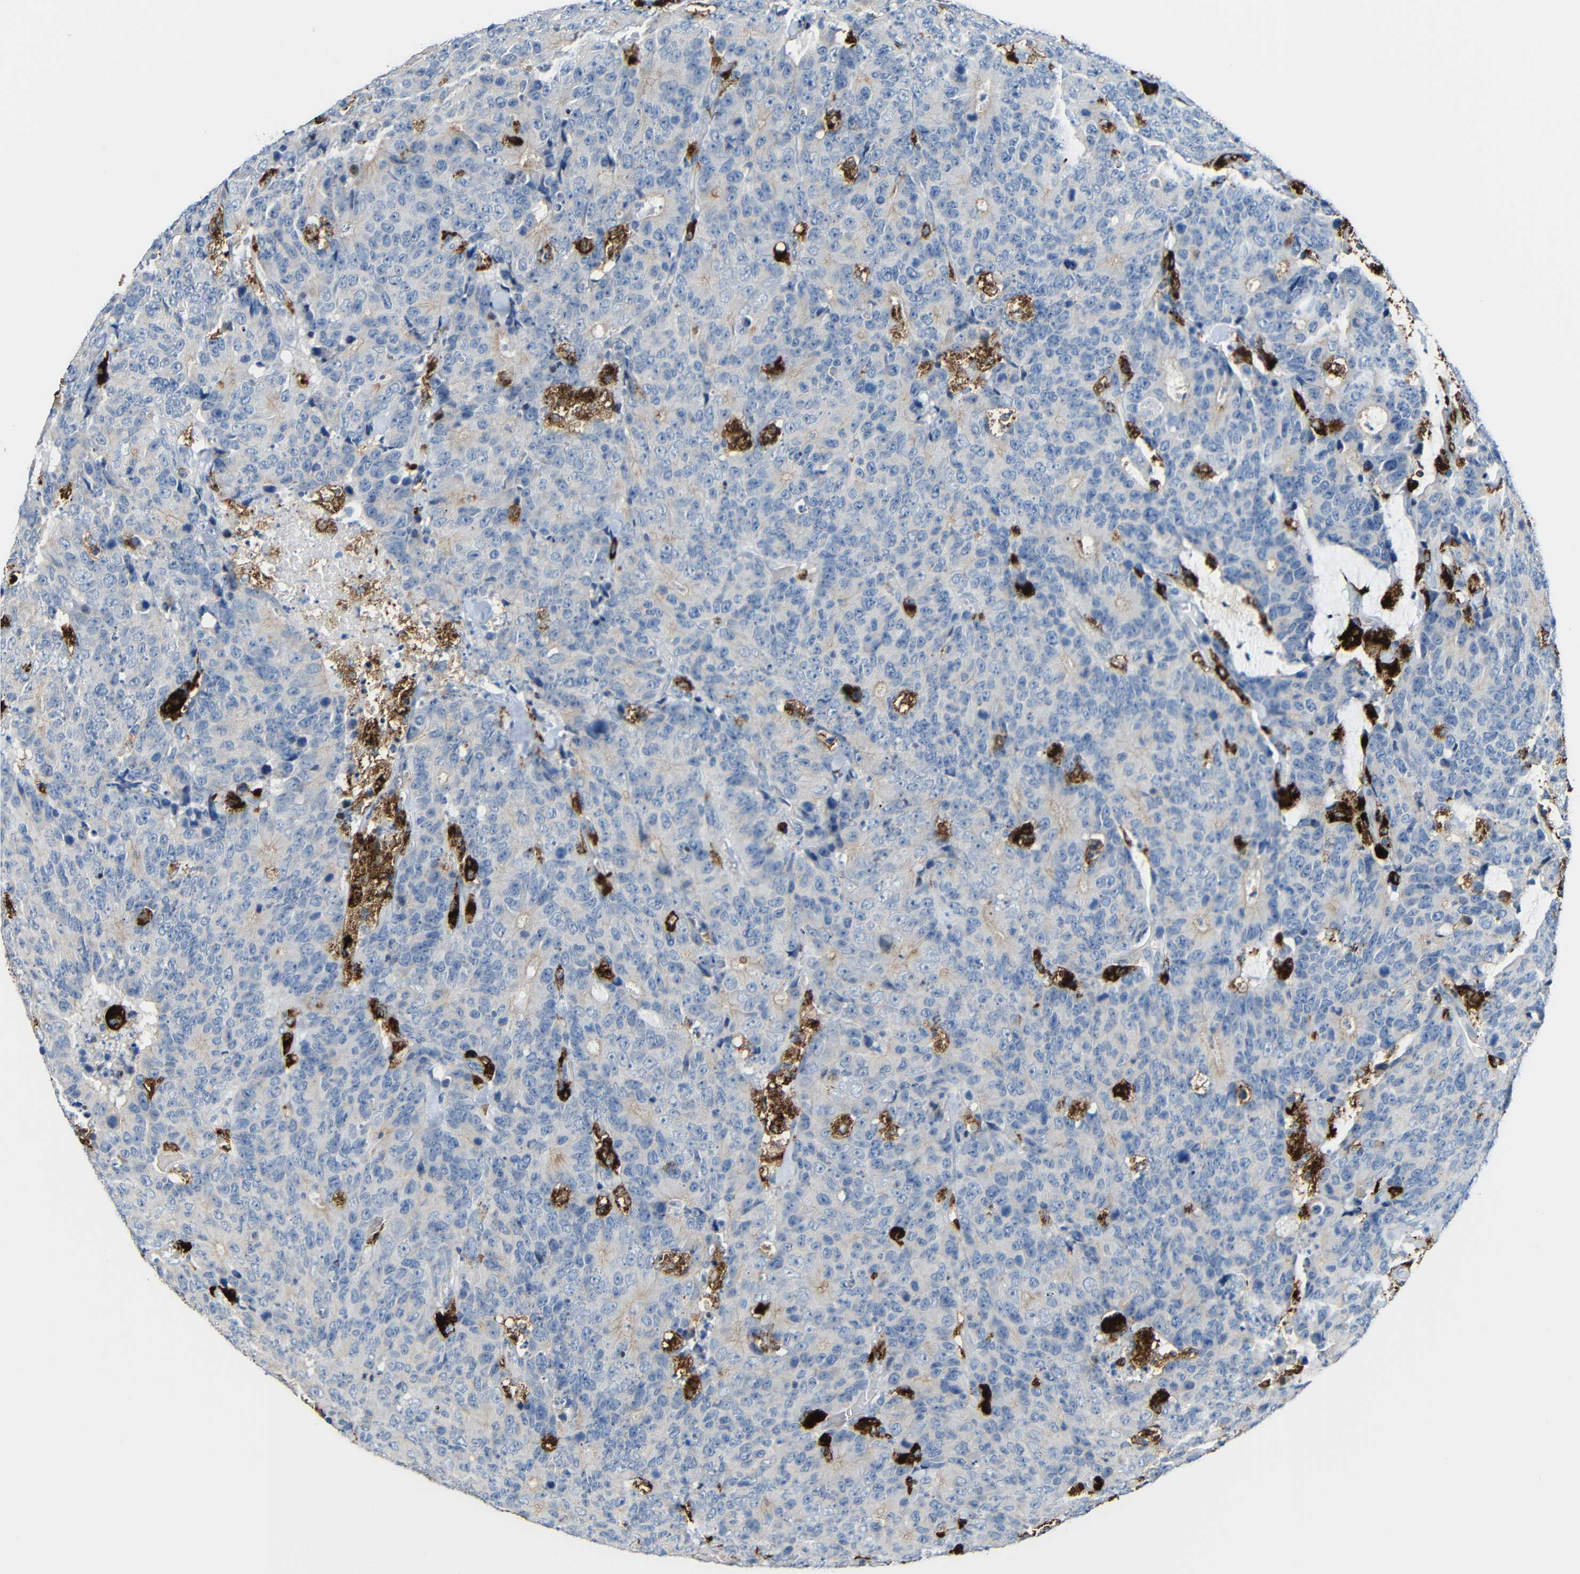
{"staining": {"intensity": "weak", "quantity": "<25%", "location": "cytoplasmic/membranous"}, "tissue": "colorectal cancer", "cell_type": "Tumor cells", "image_type": "cancer", "snomed": [{"axis": "morphology", "description": "Adenocarcinoma, NOS"}, {"axis": "topography", "description": "Colon"}], "caption": "DAB immunohistochemical staining of human colorectal cancer (adenocarcinoma) displays no significant staining in tumor cells. Nuclei are stained in blue.", "gene": "HLA-DMA", "patient": {"sex": "female", "age": 86}}